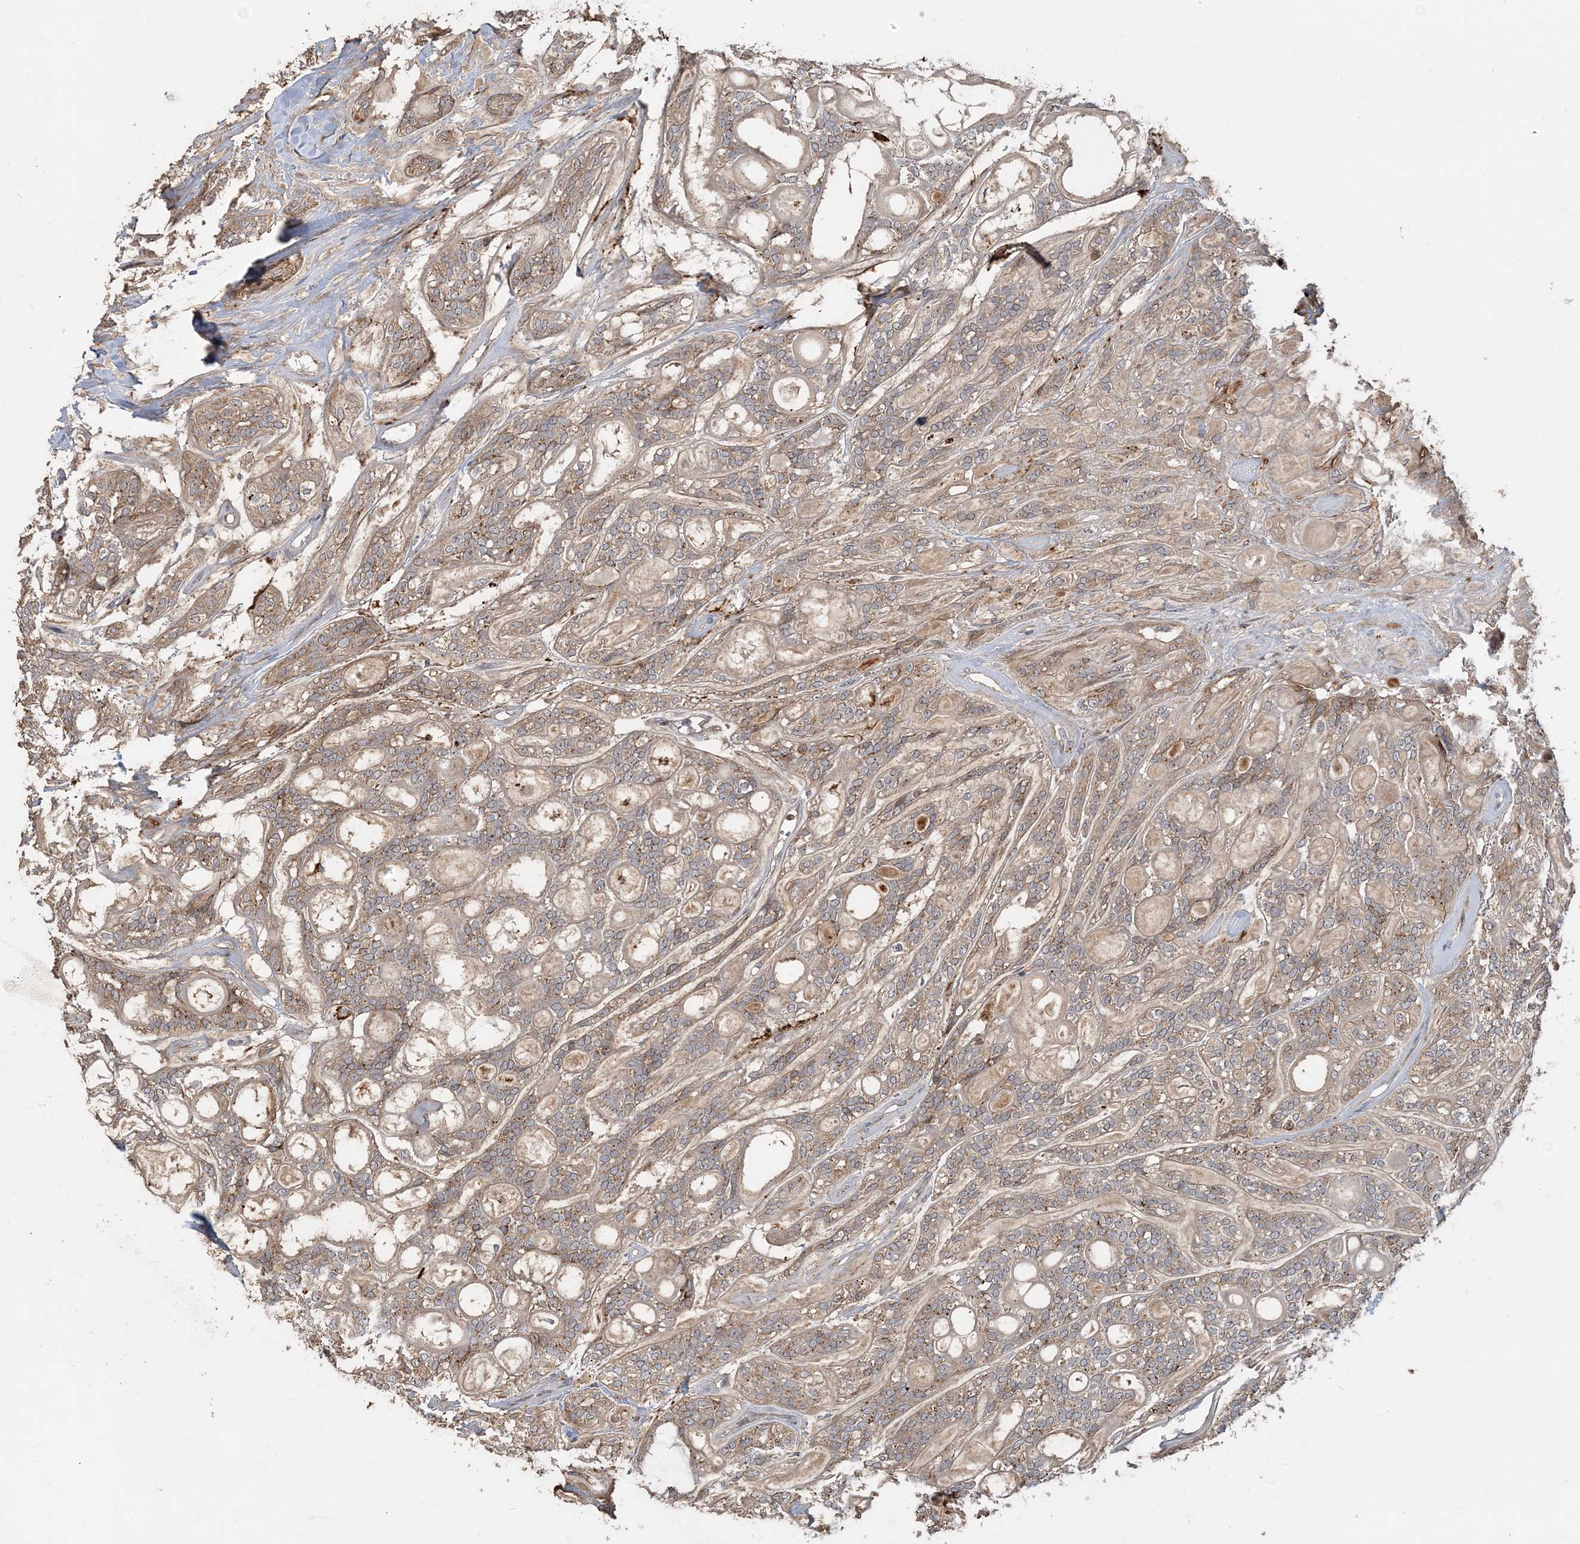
{"staining": {"intensity": "moderate", "quantity": ">75%", "location": "cytoplasmic/membranous"}, "tissue": "head and neck cancer", "cell_type": "Tumor cells", "image_type": "cancer", "snomed": [{"axis": "morphology", "description": "Adenocarcinoma, NOS"}, {"axis": "topography", "description": "Head-Neck"}], "caption": "Immunohistochemical staining of human head and neck cancer displays moderate cytoplasmic/membranous protein staining in approximately >75% of tumor cells.", "gene": "TRAIP", "patient": {"sex": "male", "age": 66}}